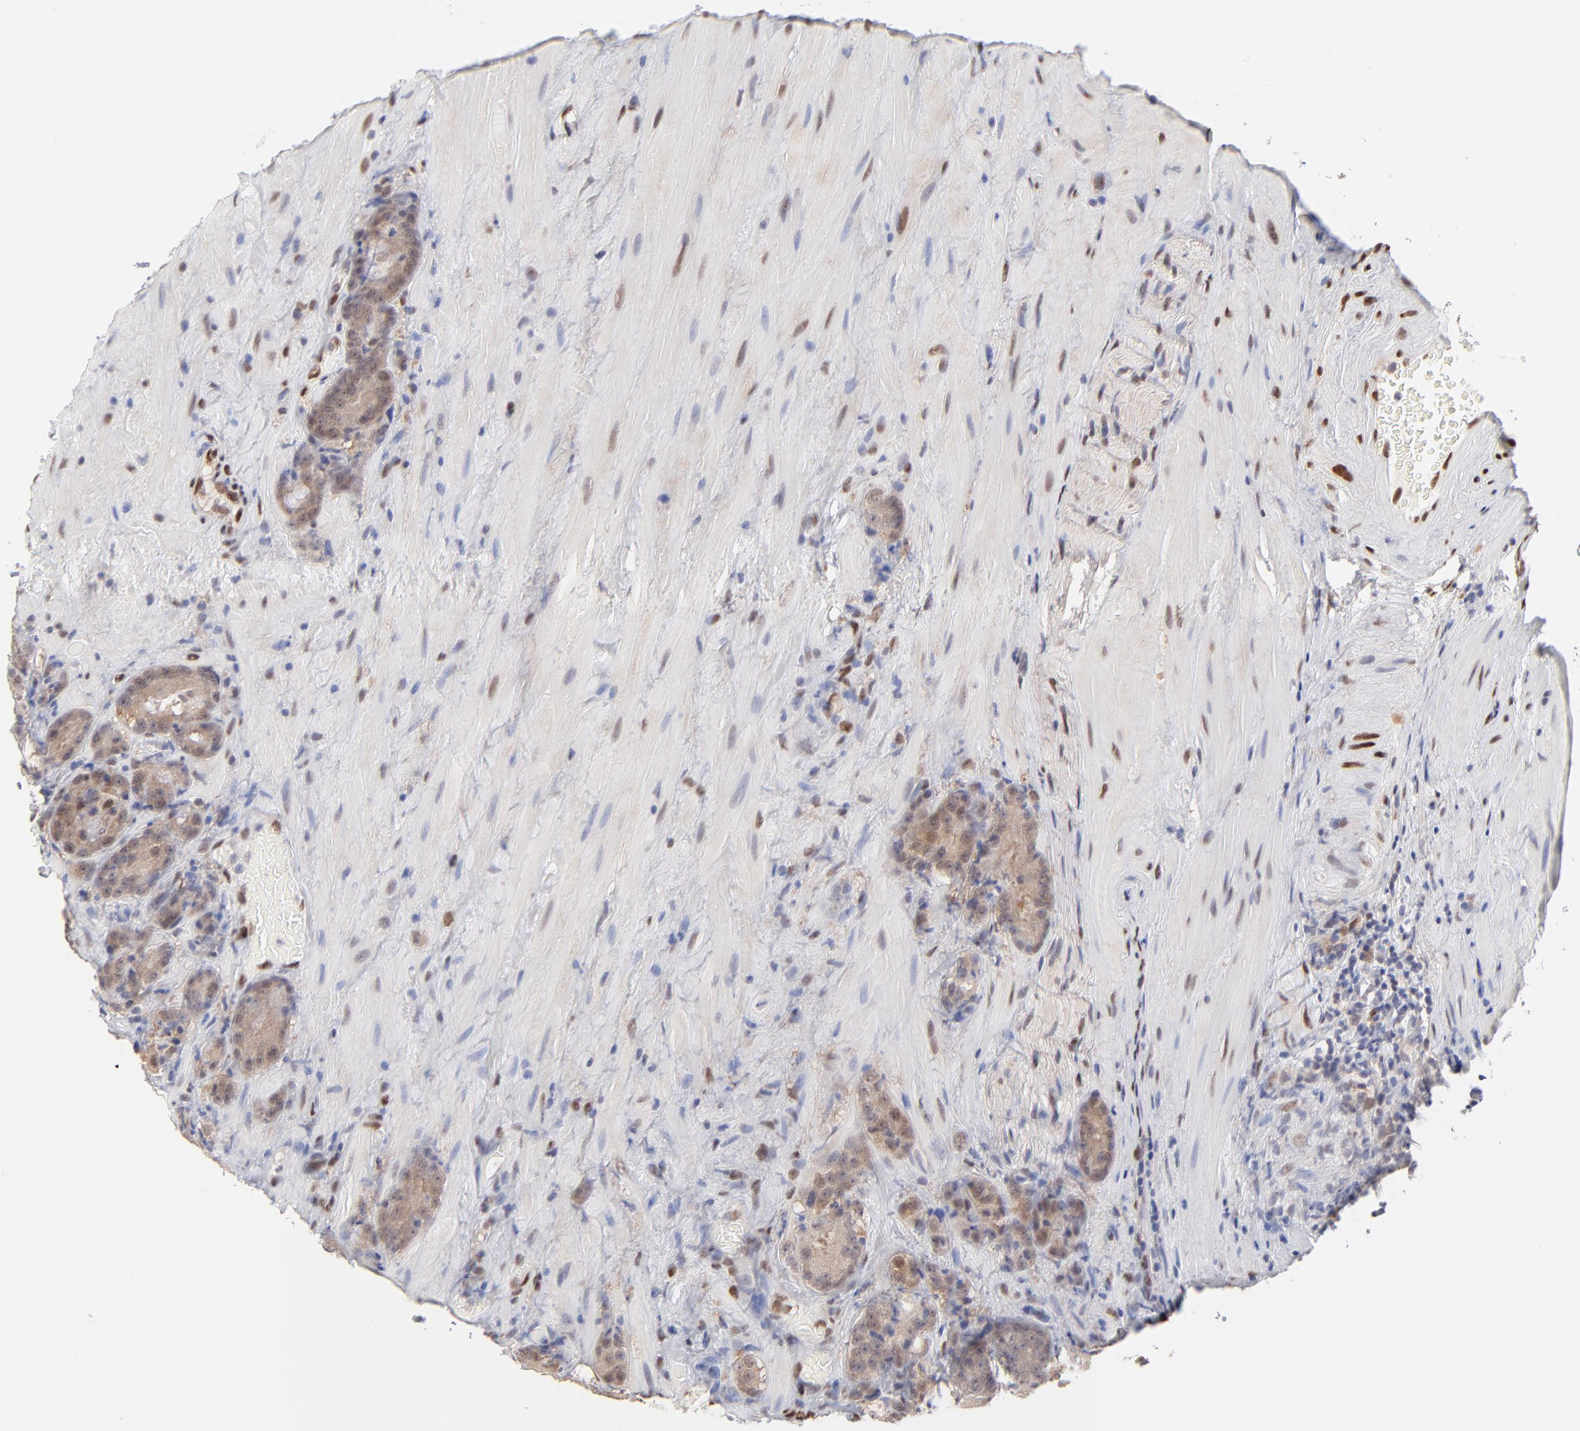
{"staining": {"intensity": "negative", "quantity": "none", "location": "none"}, "tissue": "prostate cancer", "cell_type": "Tumor cells", "image_type": "cancer", "snomed": [{"axis": "morphology", "description": "Adenocarcinoma, High grade"}, {"axis": "topography", "description": "Prostate"}], "caption": "Immunohistochemical staining of adenocarcinoma (high-grade) (prostate) displays no significant expression in tumor cells.", "gene": "STAT3", "patient": {"sex": "male", "age": 70}}